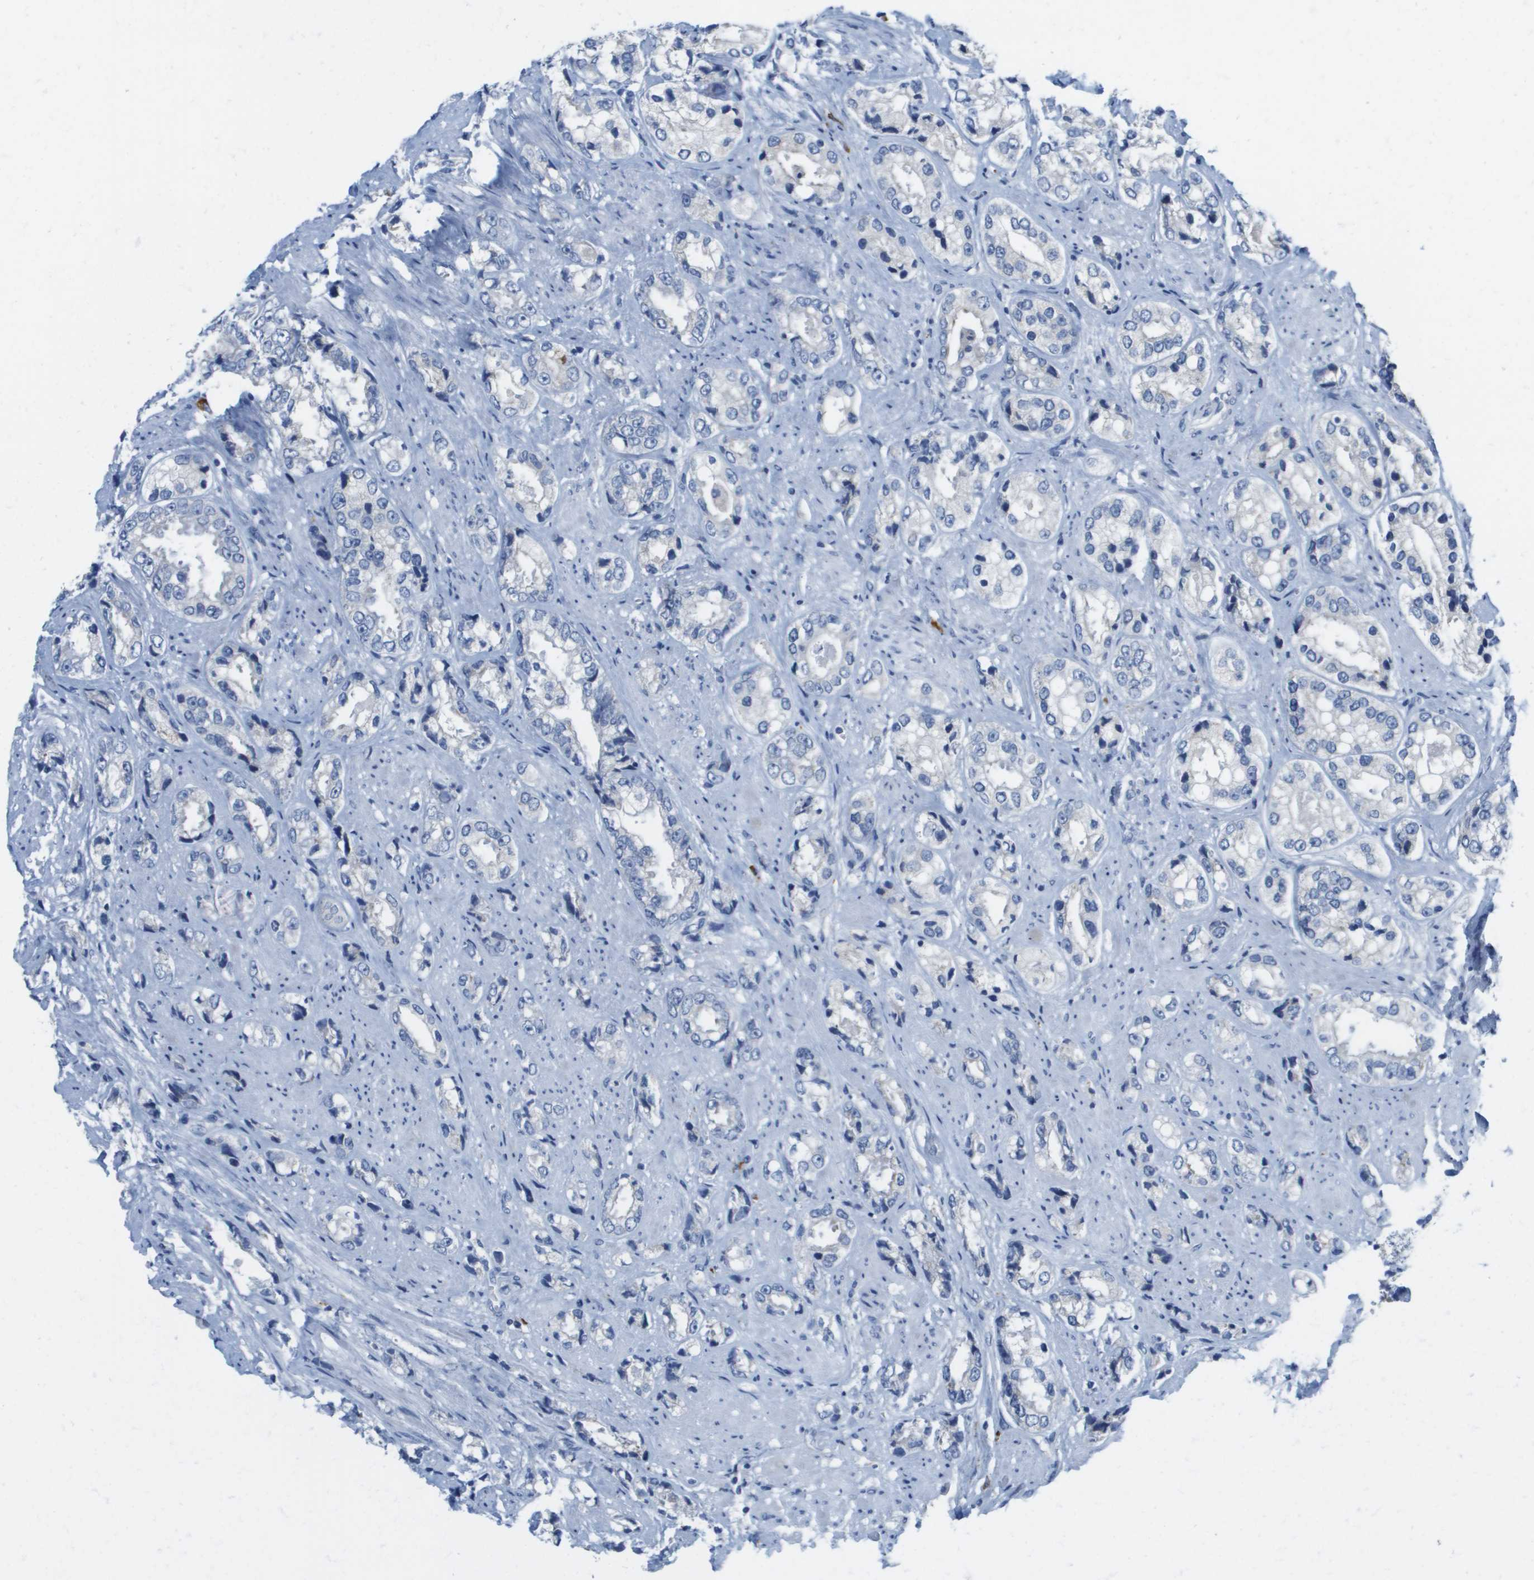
{"staining": {"intensity": "negative", "quantity": "none", "location": "none"}, "tissue": "prostate cancer", "cell_type": "Tumor cells", "image_type": "cancer", "snomed": [{"axis": "morphology", "description": "Adenocarcinoma, High grade"}, {"axis": "topography", "description": "Prostate"}], "caption": "Immunohistochemistry image of neoplastic tissue: high-grade adenocarcinoma (prostate) stained with DAB exhibits no significant protein staining in tumor cells. The staining is performed using DAB brown chromogen with nuclei counter-stained in using hematoxylin.", "gene": "CD3G", "patient": {"sex": "male", "age": 61}}